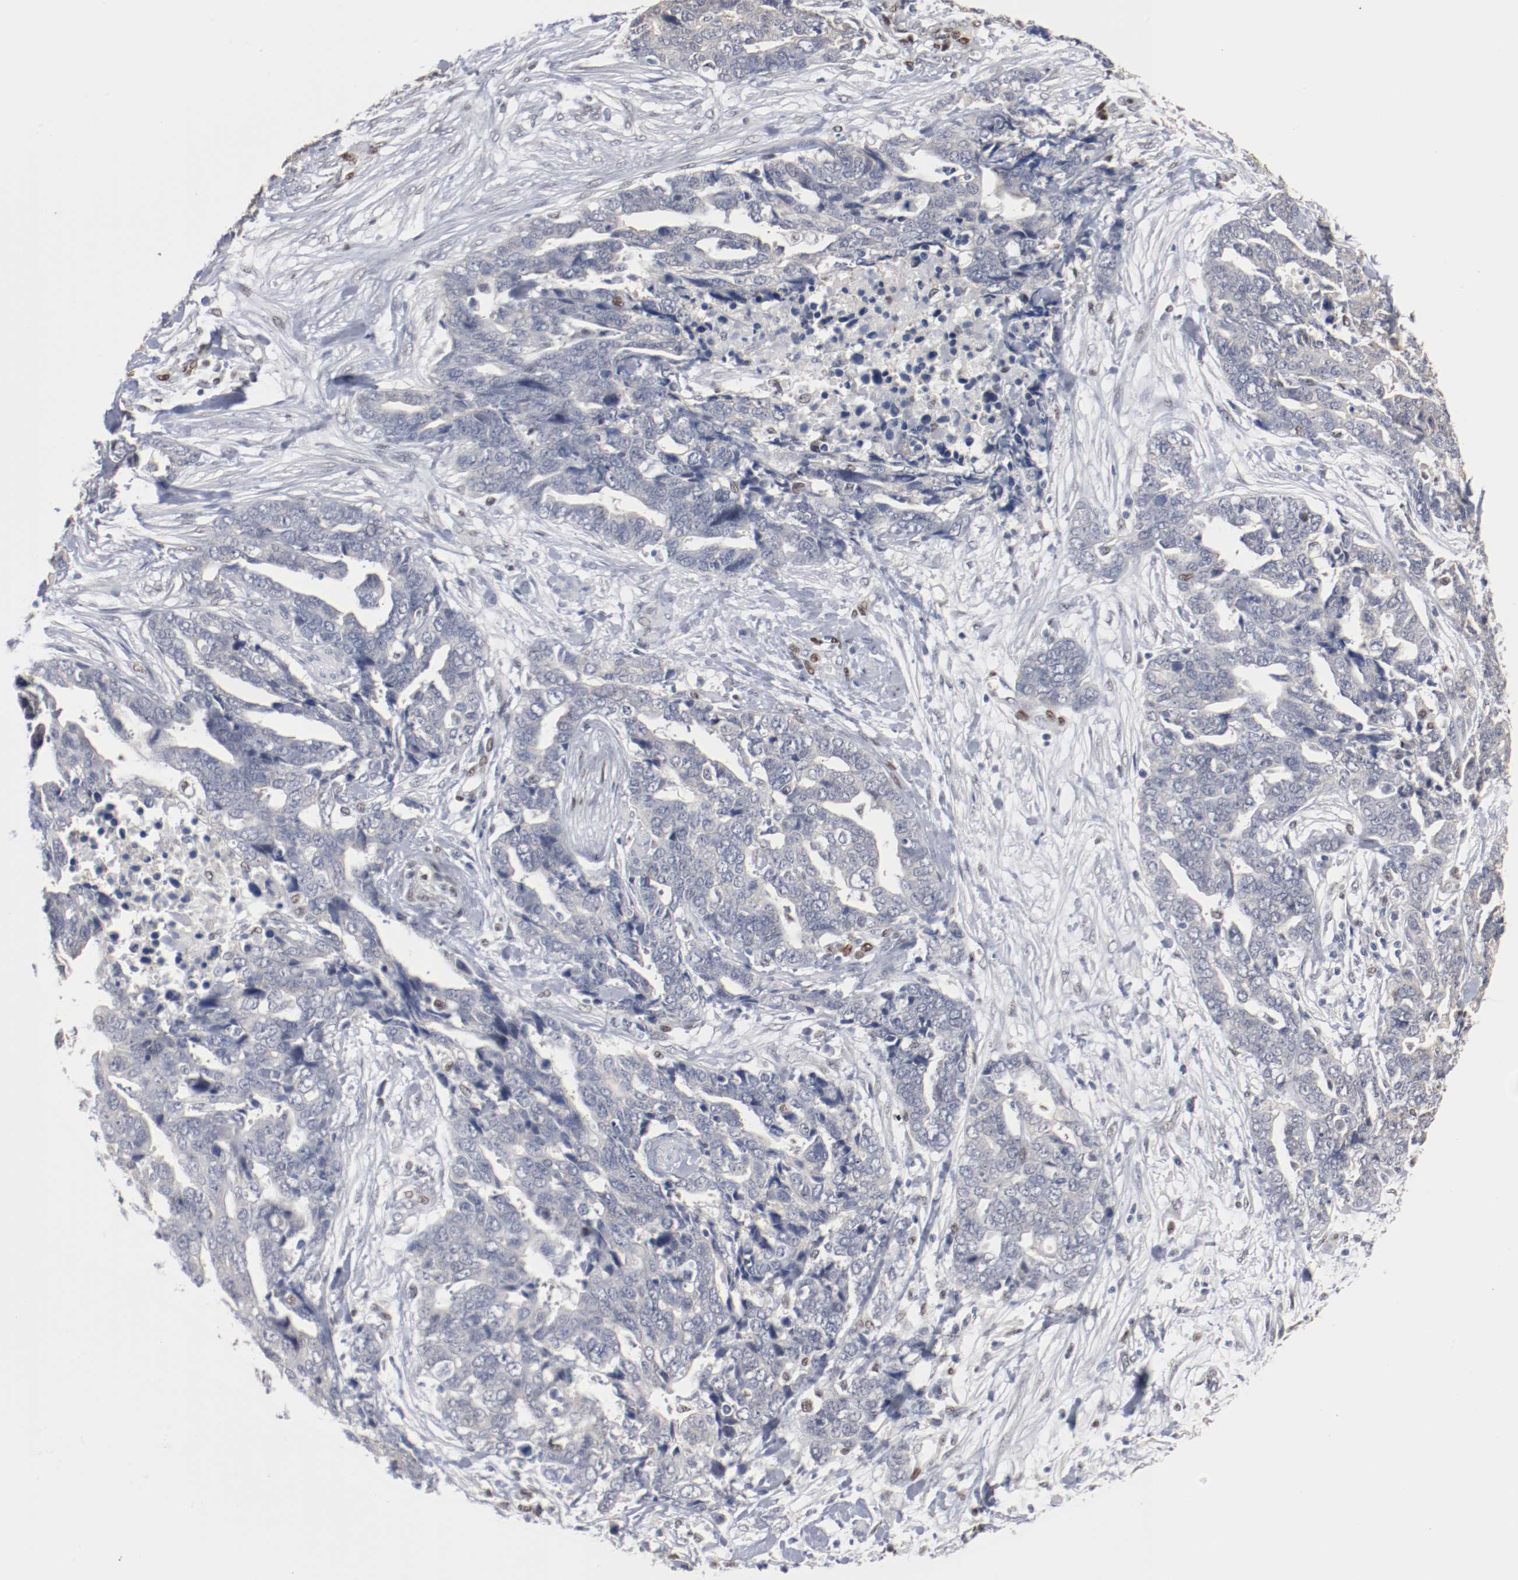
{"staining": {"intensity": "negative", "quantity": "none", "location": "none"}, "tissue": "ovarian cancer", "cell_type": "Tumor cells", "image_type": "cancer", "snomed": [{"axis": "morphology", "description": "Normal tissue, NOS"}, {"axis": "morphology", "description": "Cystadenocarcinoma, serous, NOS"}, {"axis": "topography", "description": "Fallopian tube"}, {"axis": "topography", "description": "Ovary"}], "caption": "Serous cystadenocarcinoma (ovarian) stained for a protein using immunohistochemistry (IHC) reveals no positivity tumor cells.", "gene": "ZEB2", "patient": {"sex": "female", "age": 56}}